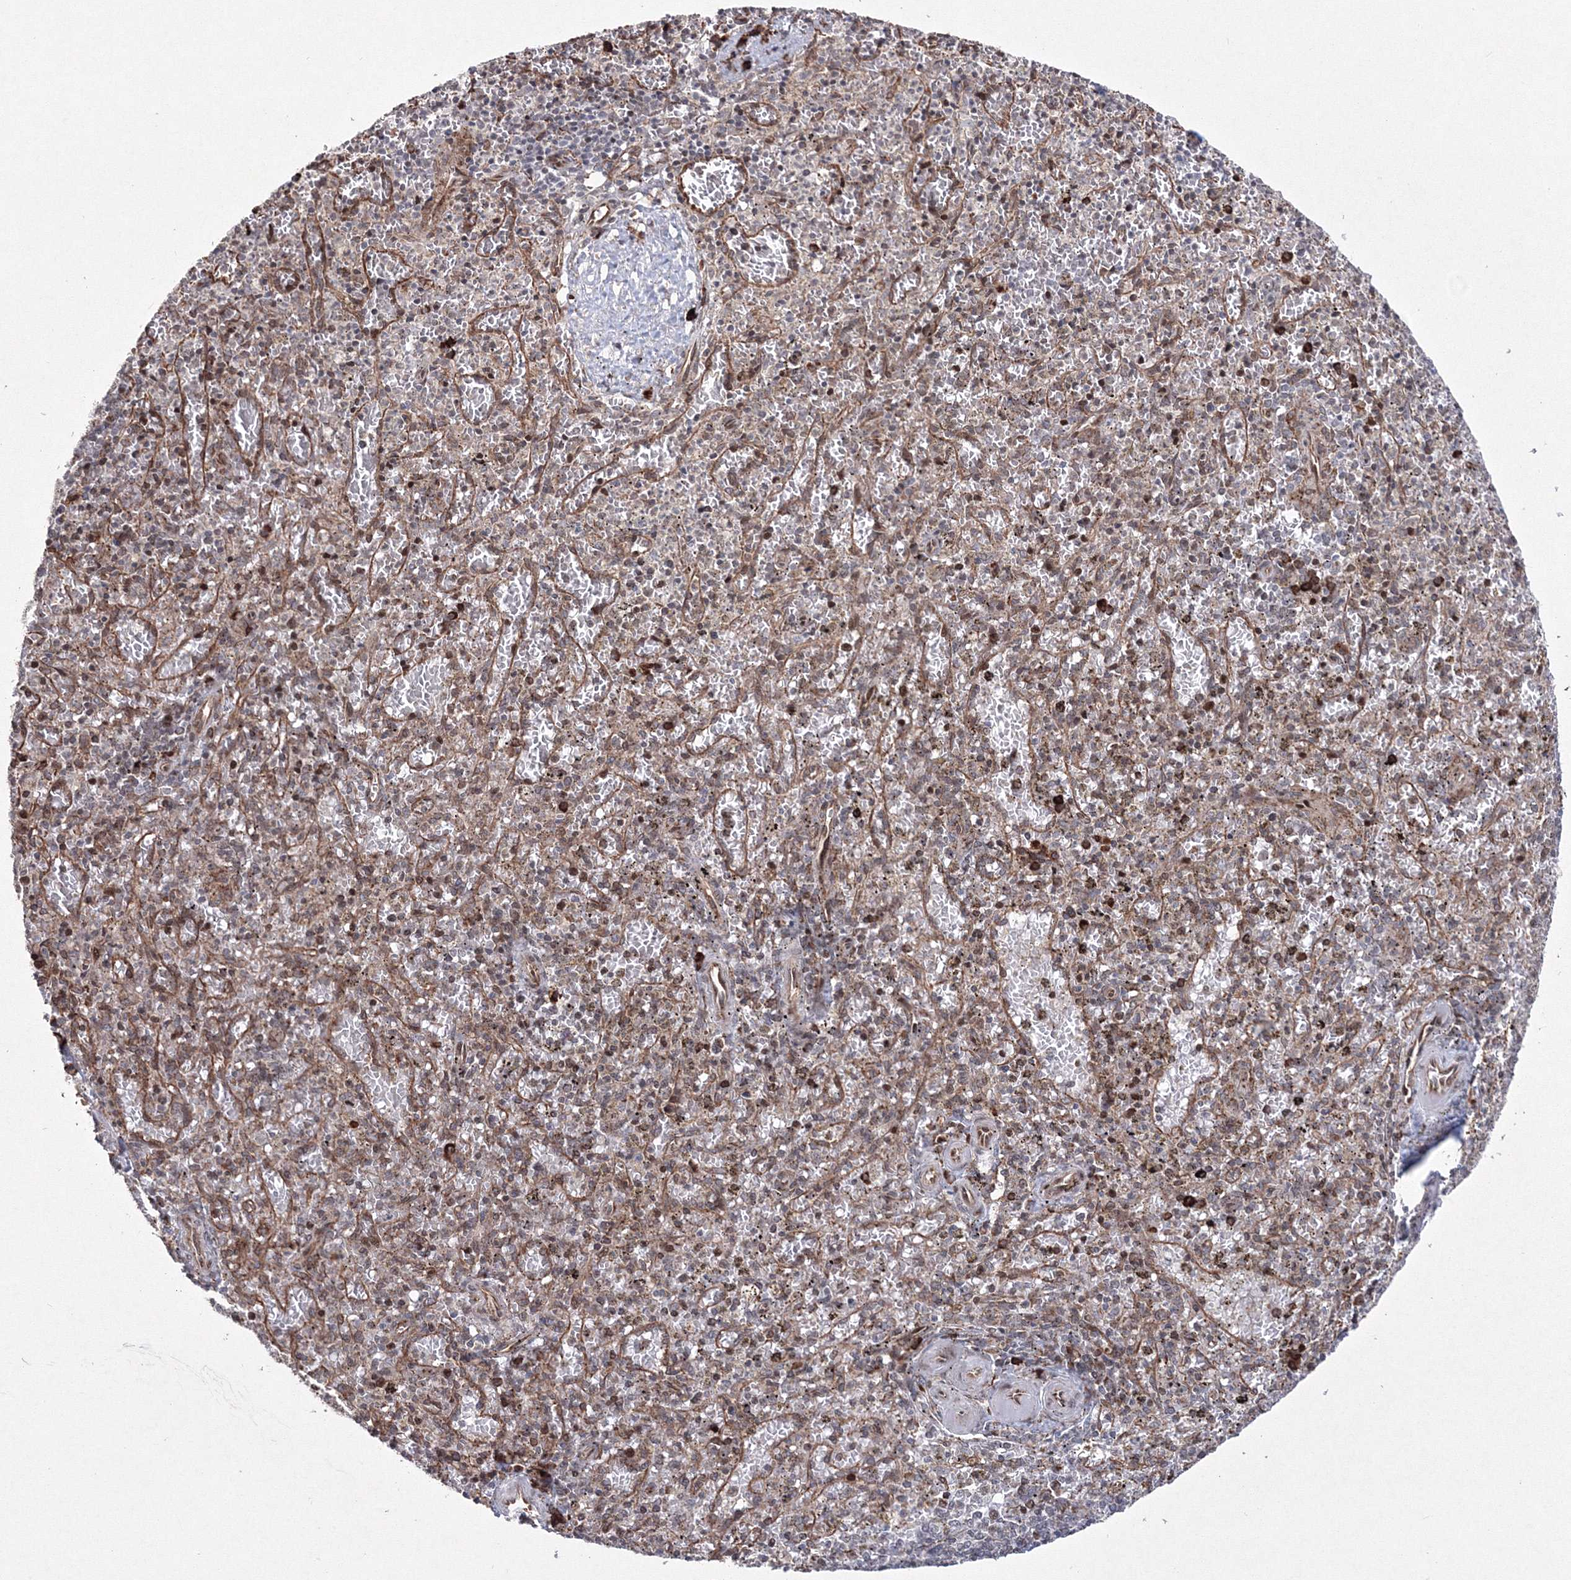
{"staining": {"intensity": "moderate", "quantity": "25%-75%", "location": "cytoplasmic/membranous"}, "tissue": "spleen", "cell_type": "Cells in red pulp", "image_type": "normal", "snomed": [{"axis": "morphology", "description": "Normal tissue, NOS"}, {"axis": "topography", "description": "Spleen"}], "caption": "High-power microscopy captured an immunohistochemistry image of normal spleen, revealing moderate cytoplasmic/membranous expression in about 25%-75% of cells in red pulp.", "gene": "EFCAB12", "patient": {"sex": "male", "age": 72}}